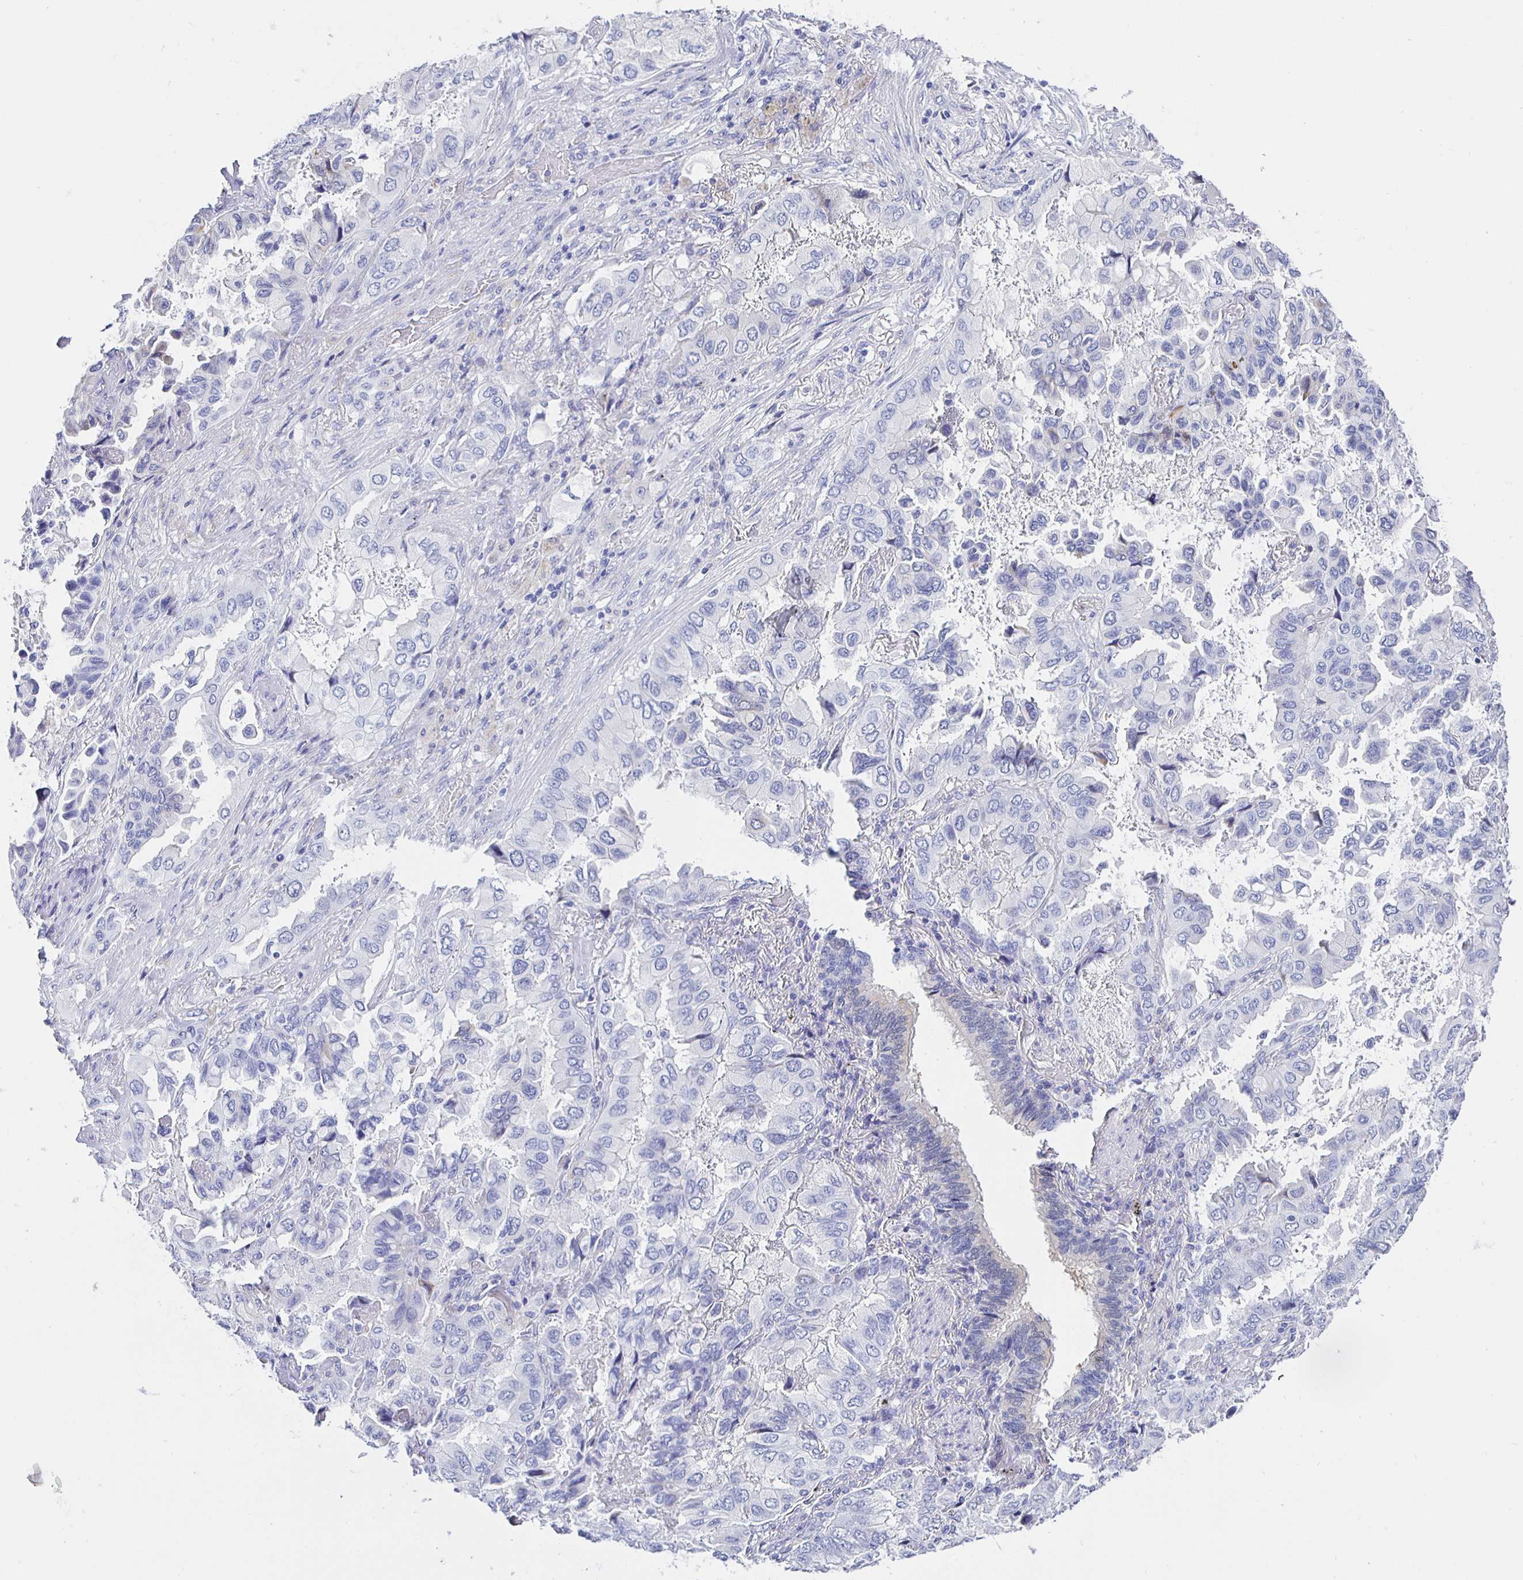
{"staining": {"intensity": "negative", "quantity": "none", "location": "none"}, "tissue": "lung cancer", "cell_type": "Tumor cells", "image_type": "cancer", "snomed": [{"axis": "morphology", "description": "Aneuploidy"}, {"axis": "morphology", "description": "Adenocarcinoma, NOS"}, {"axis": "morphology", "description": "Adenocarcinoma, metastatic, NOS"}, {"axis": "topography", "description": "Lymph node"}, {"axis": "topography", "description": "Lung"}], "caption": "Tumor cells are negative for protein expression in human metastatic adenocarcinoma (lung).", "gene": "HSPA4L", "patient": {"sex": "female", "age": 48}}